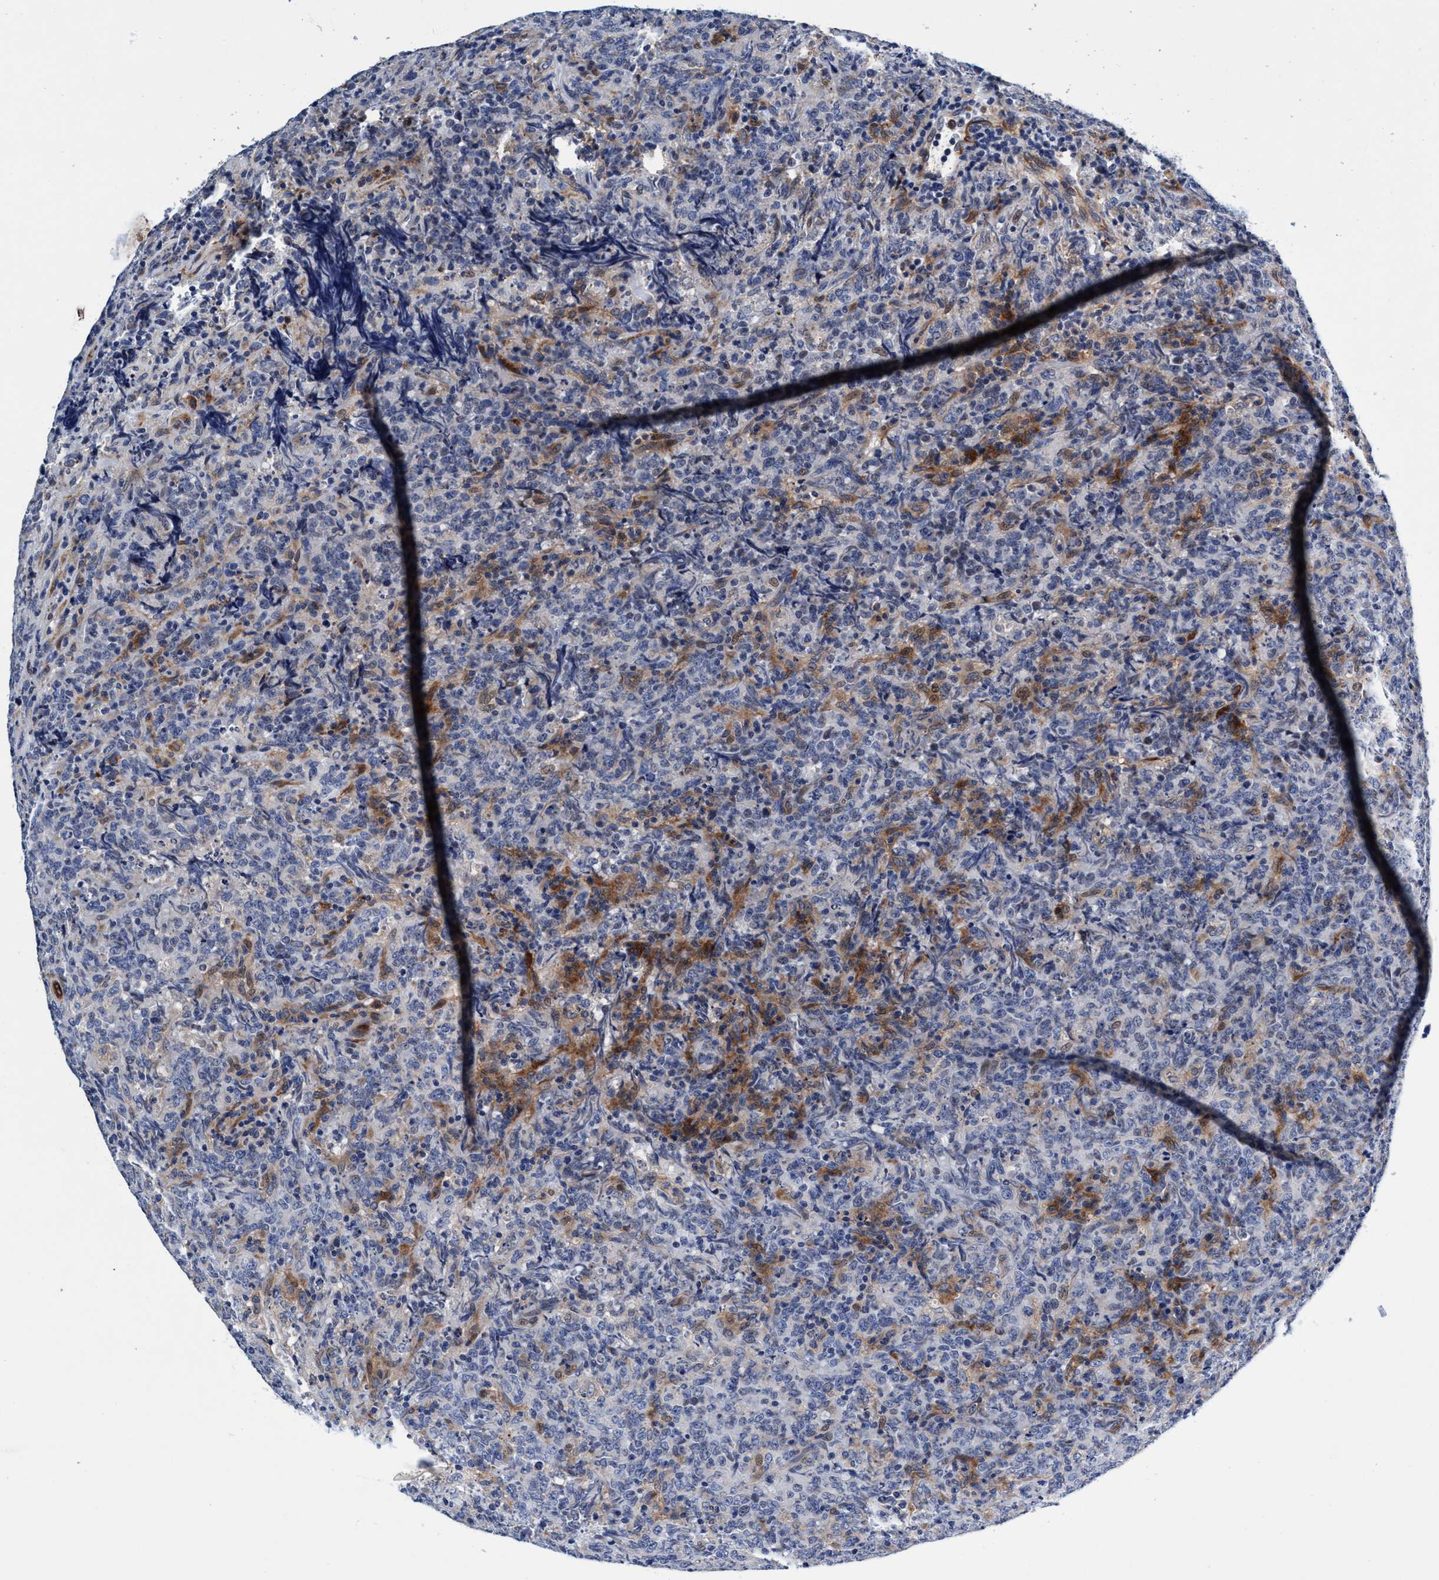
{"staining": {"intensity": "weak", "quantity": "<25%", "location": "cytoplasmic/membranous"}, "tissue": "lymphoma", "cell_type": "Tumor cells", "image_type": "cancer", "snomed": [{"axis": "morphology", "description": "Malignant lymphoma, non-Hodgkin's type, High grade"}, {"axis": "topography", "description": "Tonsil"}], "caption": "This is an immunohistochemistry (IHC) micrograph of human high-grade malignant lymphoma, non-Hodgkin's type. There is no positivity in tumor cells.", "gene": "UBALD2", "patient": {"sex": "female", "age": 36}}